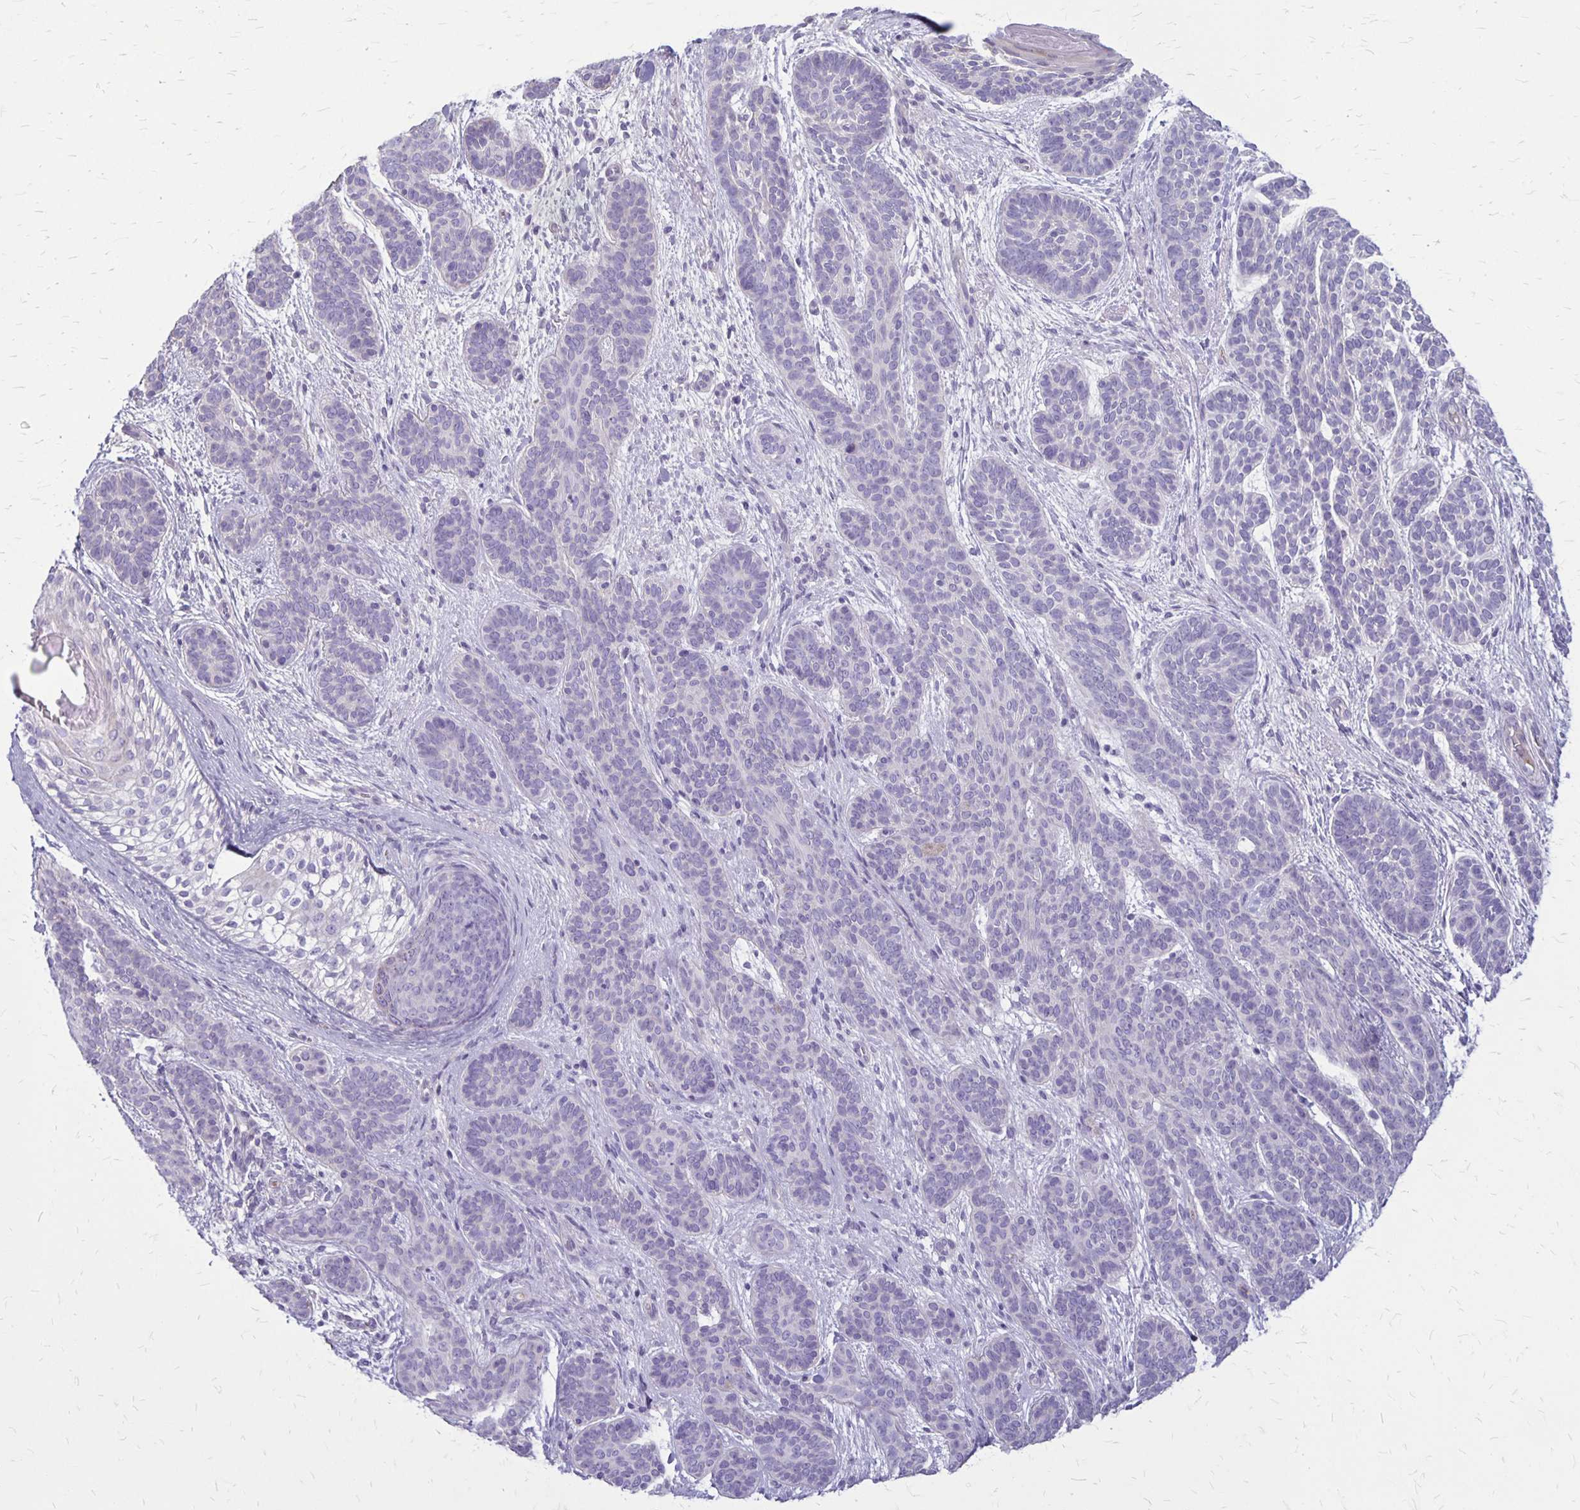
{"staining": {"intensity": "negative", "quantity": "none", "location": "none"}, "tissue": "skin cancer", "cell_type": "Tumor cells", "image_type": "cancer", "snomed": [{"axis": "morphology", "description": "Basal cell carcinoma"}, {"axis": "topography", "description": "Skin"}], "caption": "This is an immunohistochemistry micrograph of human skin basal cell carcinoma. There is no positivity in tumor cells.", "gene": "GP9", "patient": {"sex": "female", "age": 82}}